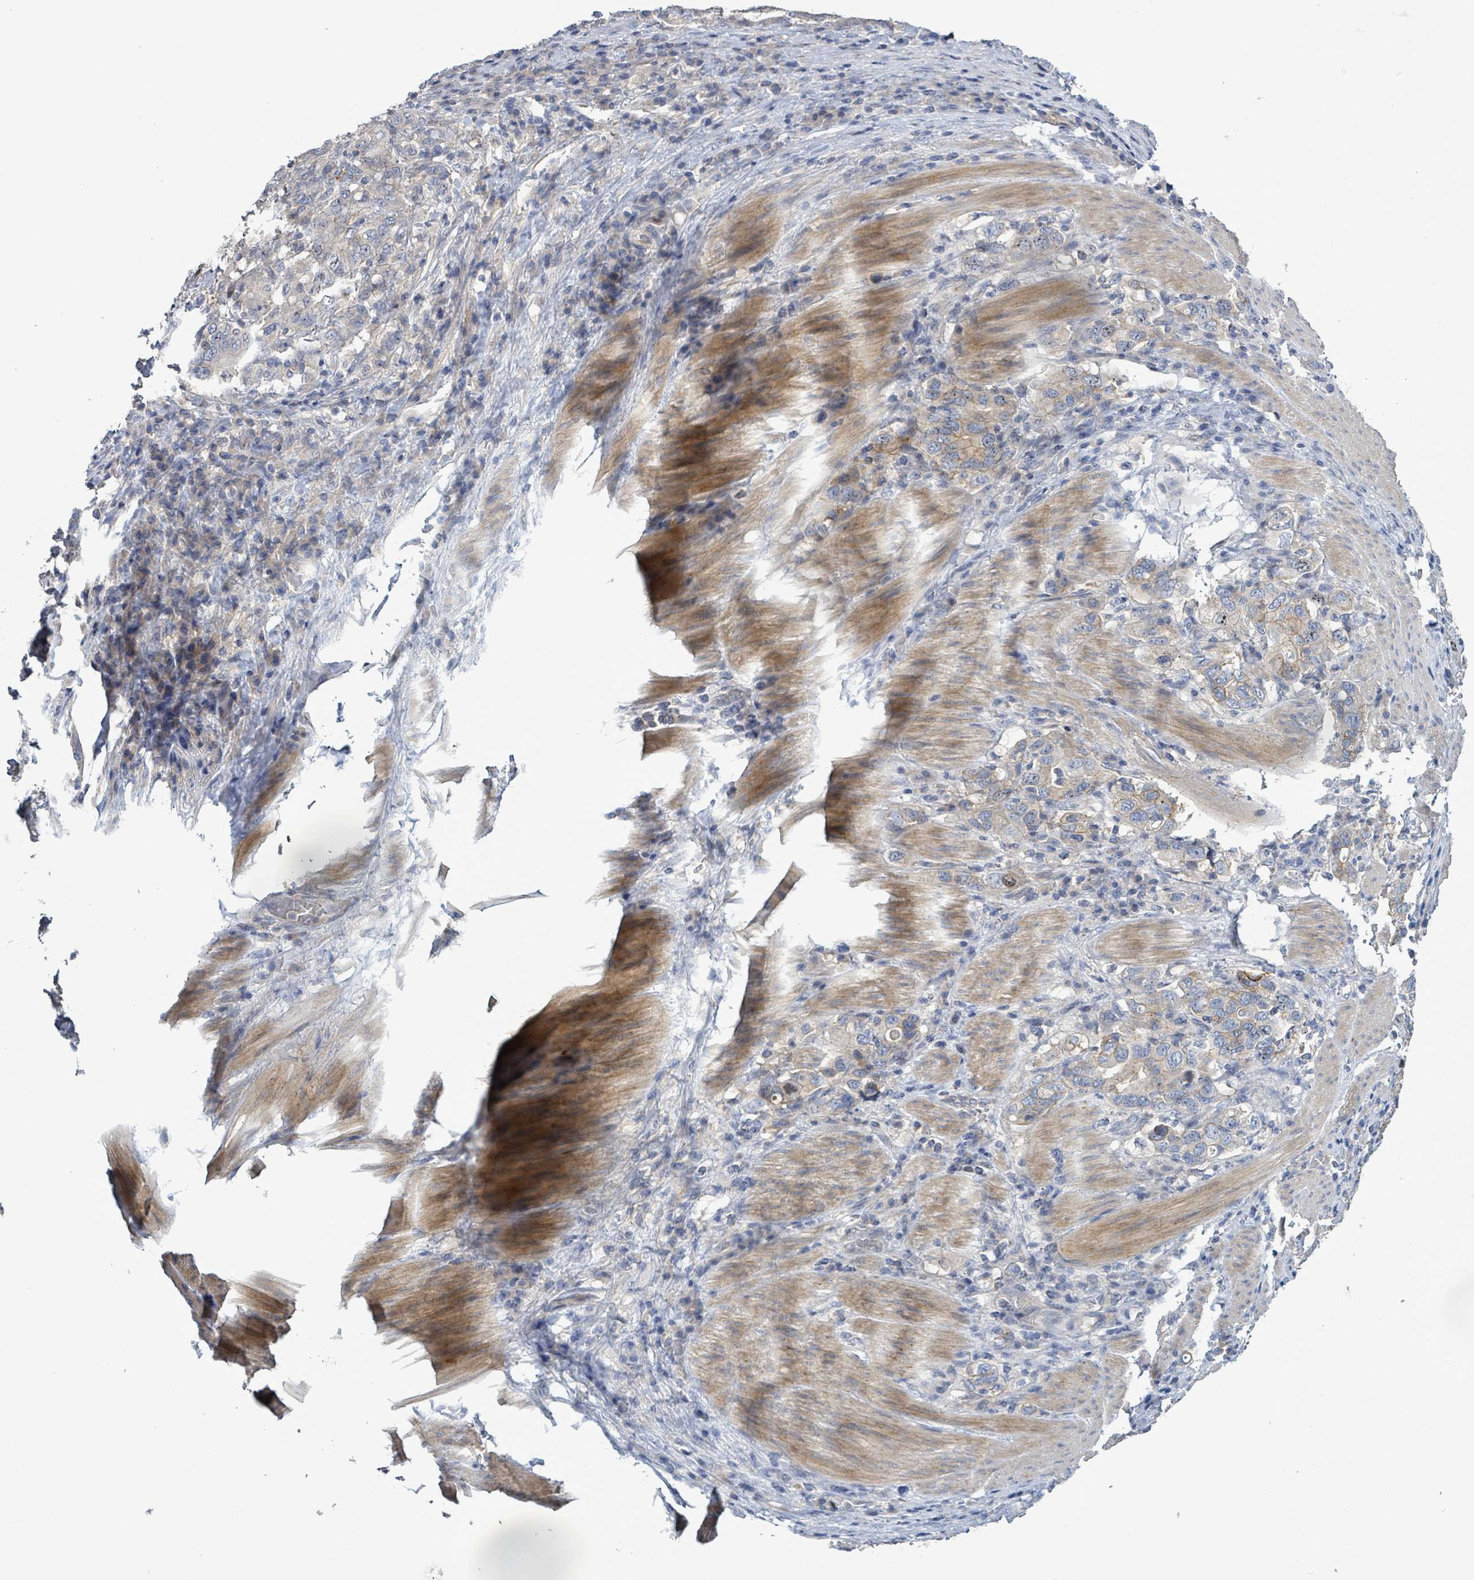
{"staining": {"intensity": "weak", "quantity": "25%-75%", "location": "cytoplasmic/membranous"}, "tissue": "stomach cancer", "cell_type": "Tumor cells", "image_type": "cancer", "snomed": [{"axis": "morphology", "description": "Adenocarcinoma, NOS"}, {"axis": "topography", "description": "Stomach, upper"}, {"axis": "topography", "description": "Stomach"}], "caption": "Tumor cells reveal low levels of weak cytoplasmic/membranous staining in about 25%-75% of cells in stomach adenocarcinoma.", "gene": "KRAS", "patient": {"sex": "male", "age": 62}}